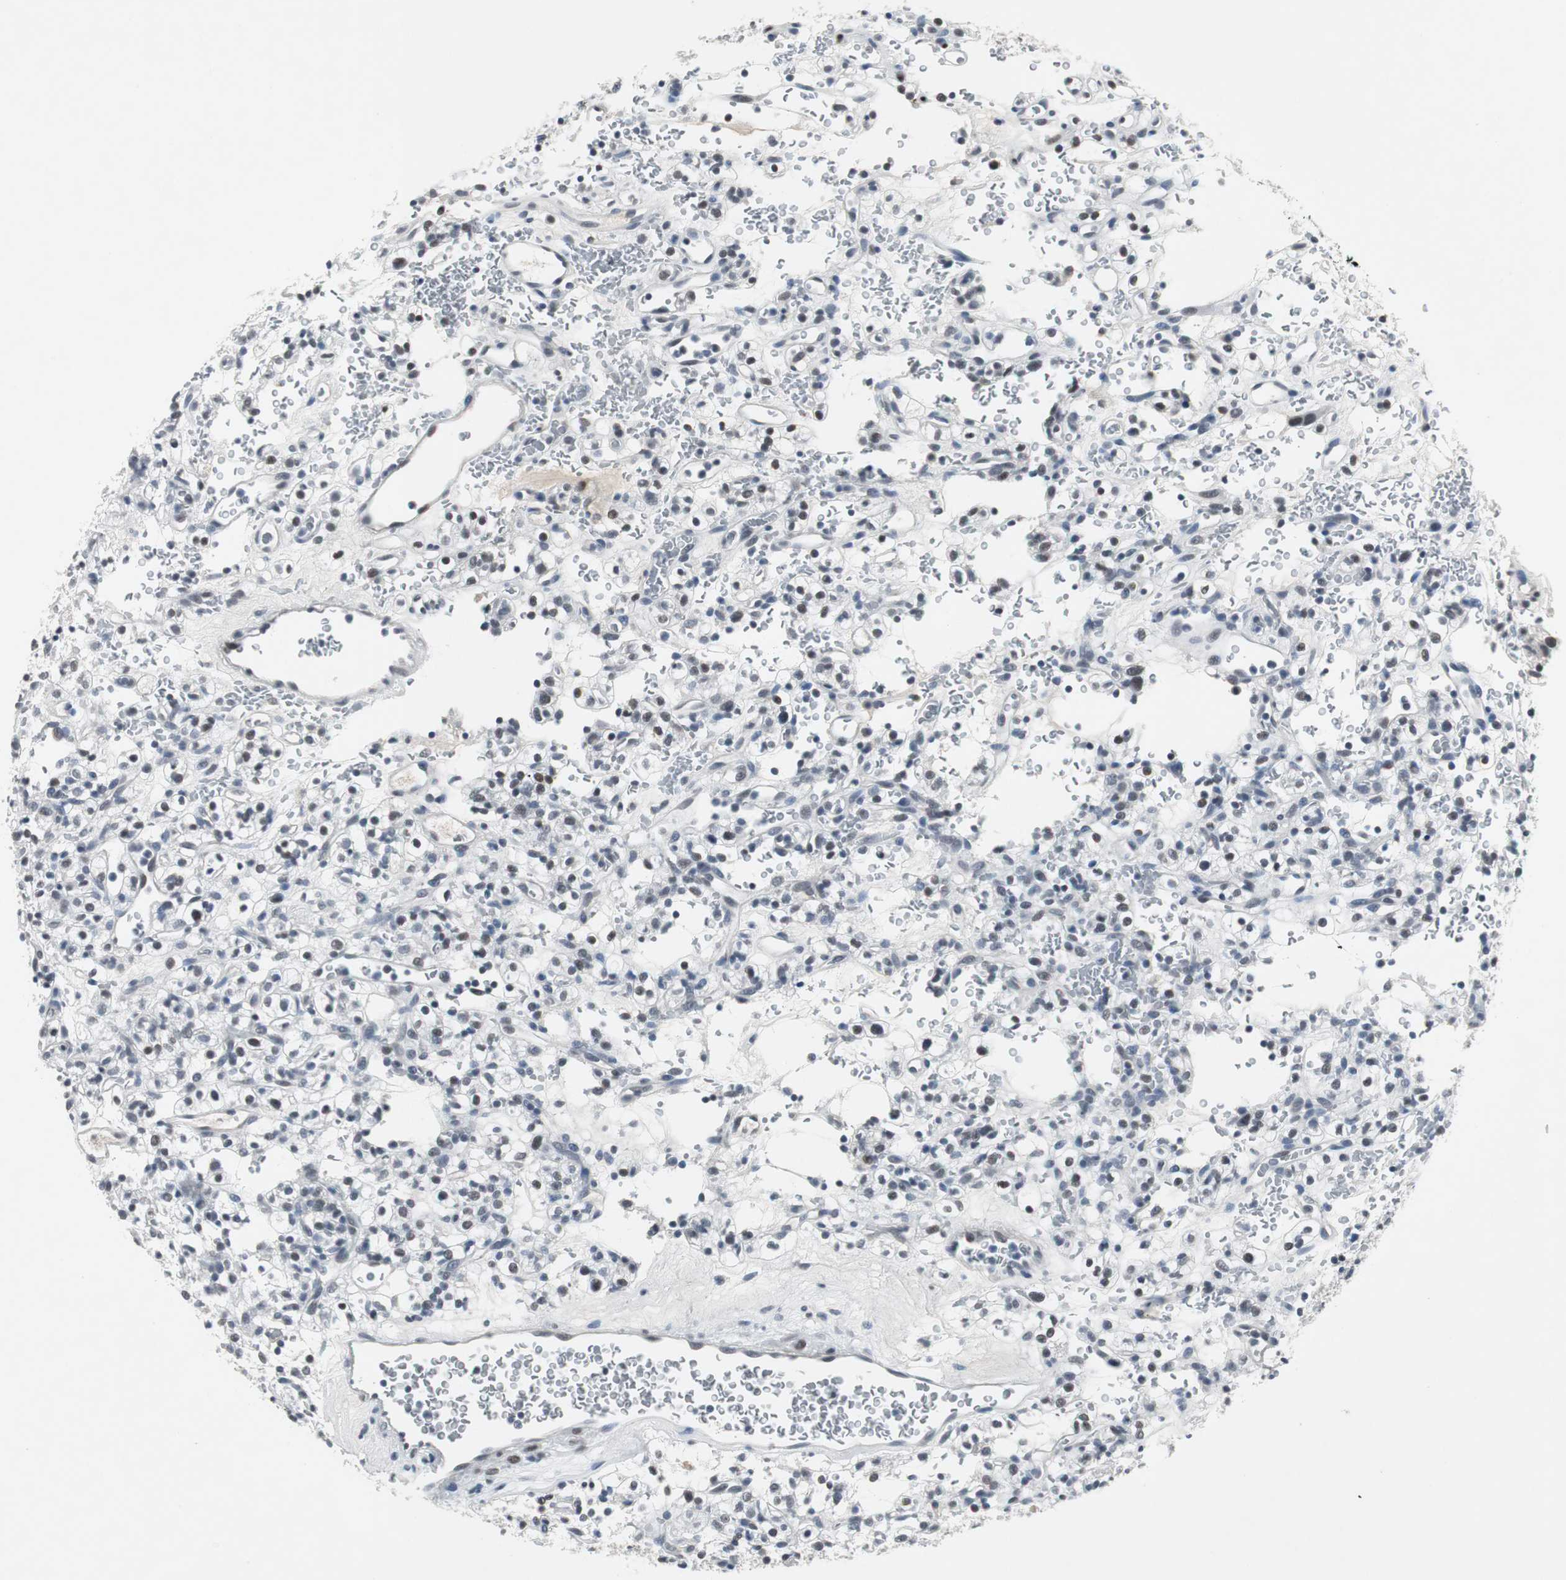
{"staining": {"intensity": "weak", "quantity": ">75%", "location": "nuclear"}, "tissue": "renal cancer", "cell_type": "Tumor cells", "image_type": "cancer", "snomed": [{"axis": "morphology", "description": "Normal tissue, NOS"}, {"axis": "morphology", "description": "Adenocarcinoma, NOS"}, {"axis": "topography", "description": "Kidney"}], "caption": "There is low levels of weak nuclear expression in tumor cells of renal cancer (adenocarcinoma), as demonstrated by immunohistochemical staining (brown color).", "gene": "ELK1", "patient": {"sex": "female", "age": 72}}